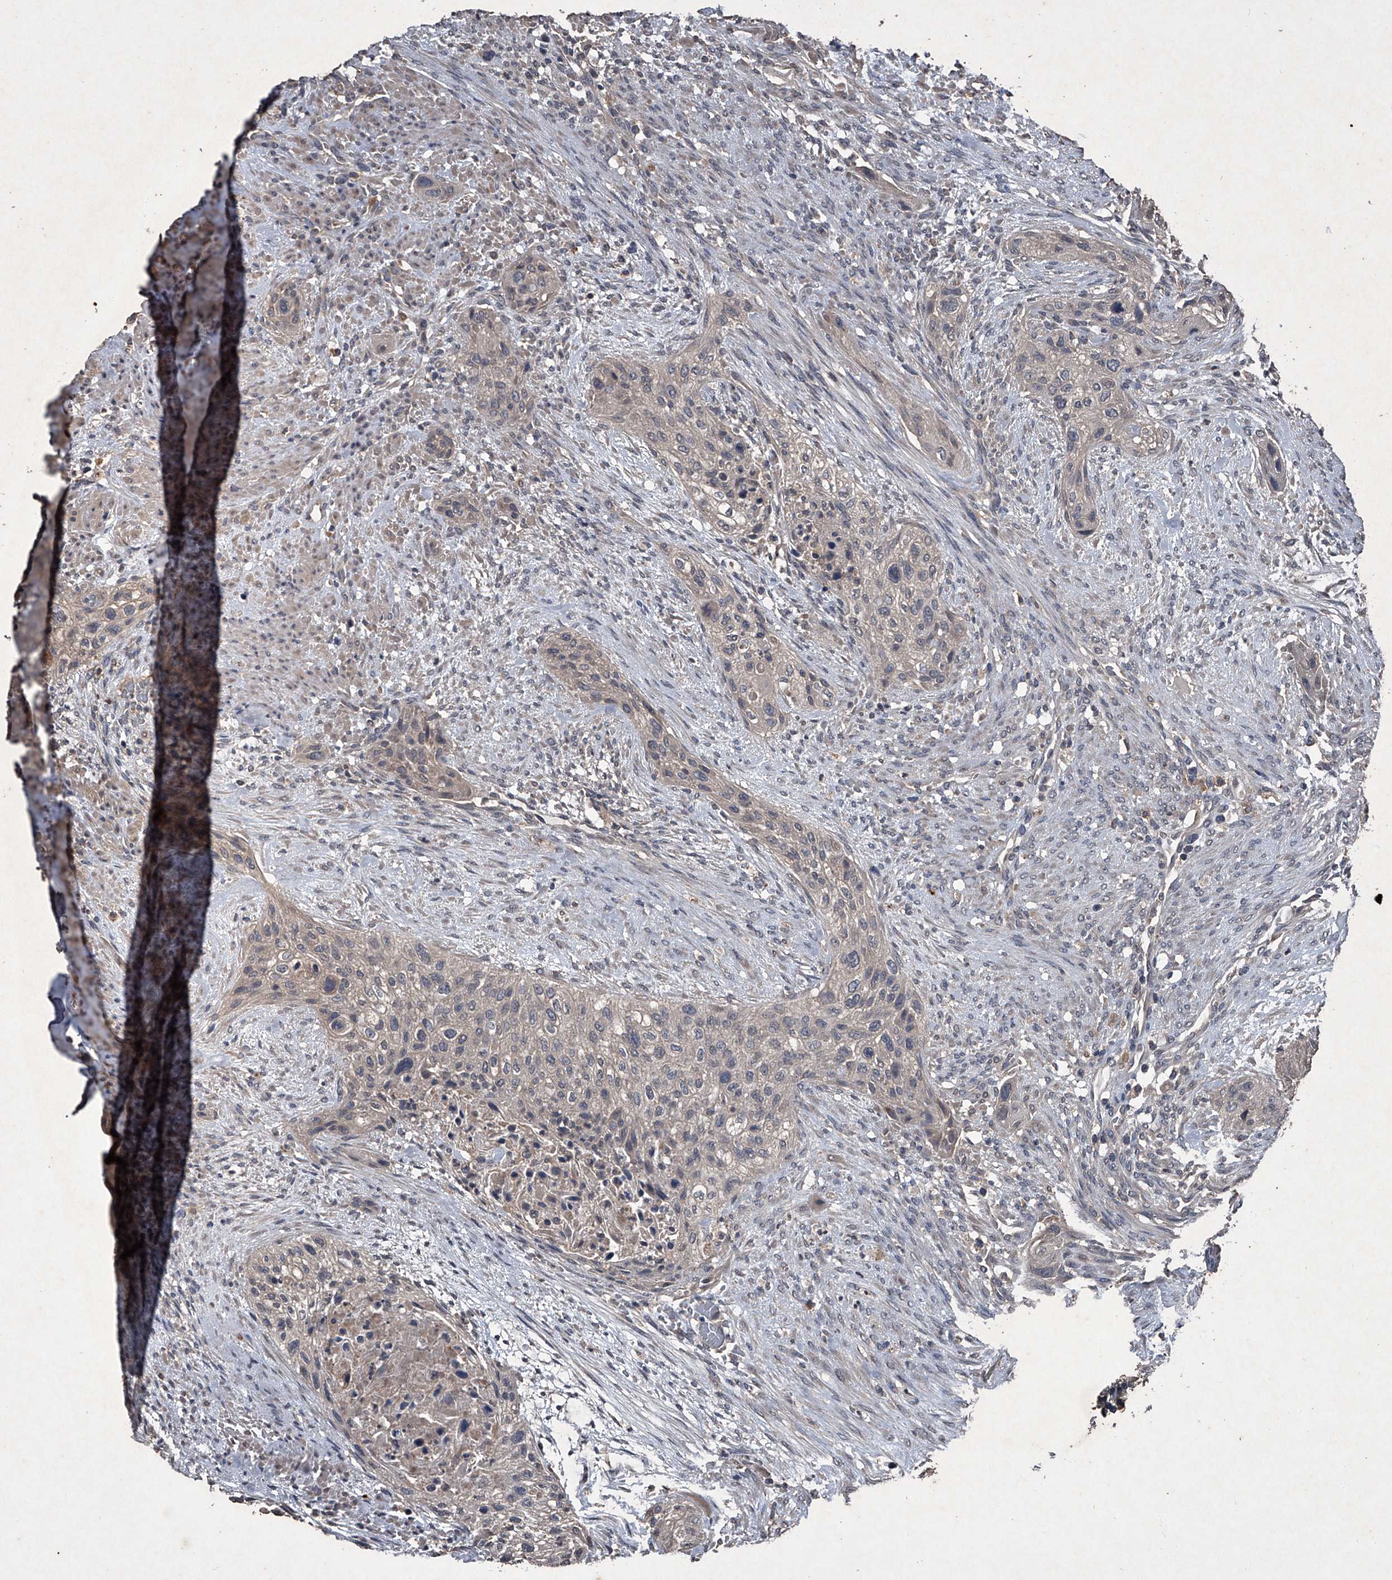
{"staining": {"intensity": "negative", "quantity": "none", "location": "none"}, "tissue": "urothelial cancer", "cell_type": "Tumor cells", "image_type": "cancer", "snomed": [{"axis": "morphology", "description": "Urothelial carcinoma, High grade"}, {"axis": "topography", "description": "Urinary bladder"}], "caption": "This photomicrograph is of urothelial cancer stained with IHC to label a protein in brown with the nuclei are counter-stained blue. There is no positivity in tumor cells.", "gene": "MAPKAP1", "patient": {"sex": "male", "age": 35}}